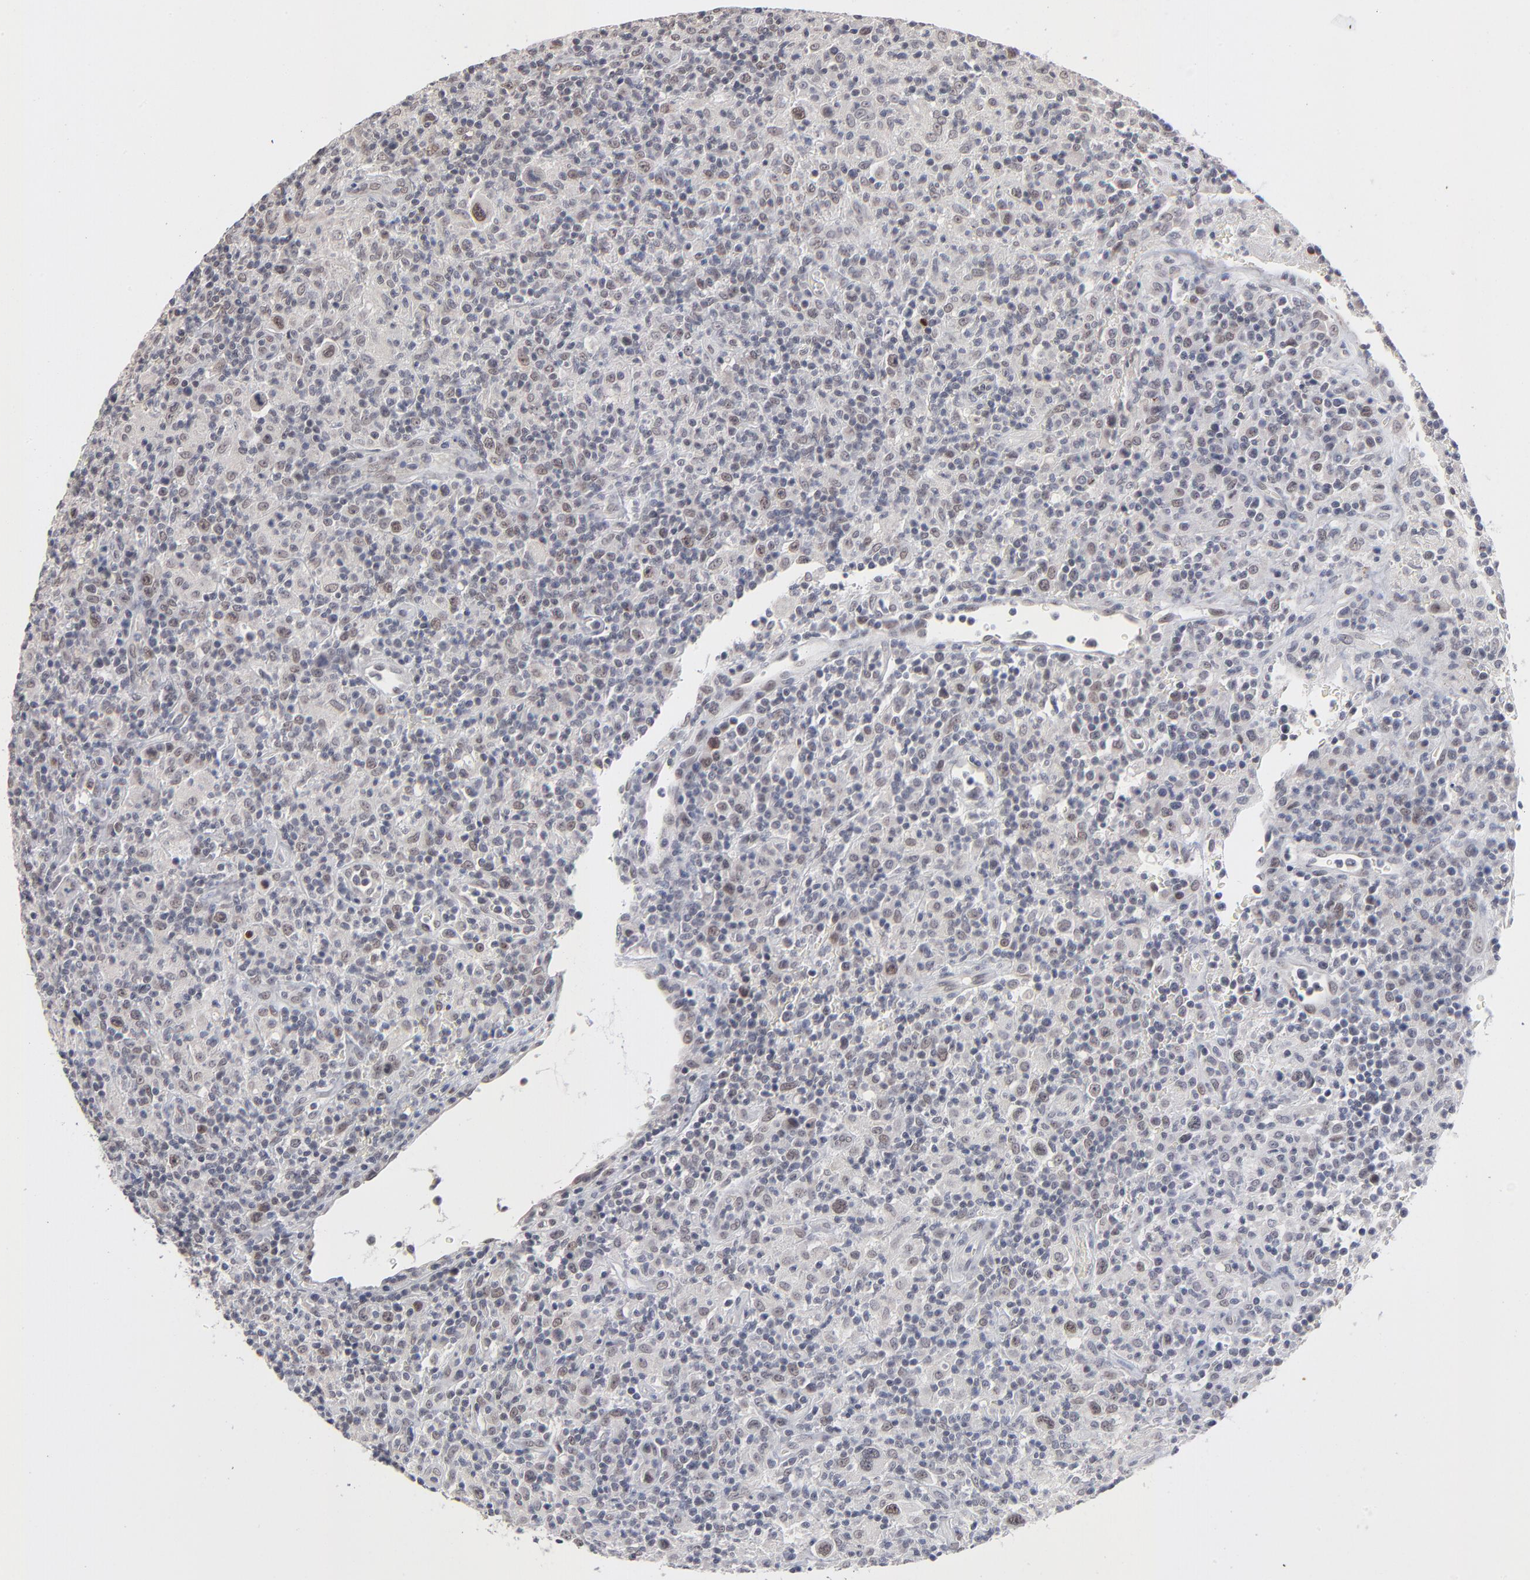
{"staining": {"intensity": "weak", "quantity": "<25%", "location": "nuclear"}, "tissue": "lymphoma", "cell_type": "Tumor cells", "image_type": "cancer", "snomed": [{"axis": "morphology", "description": "Hodgkin's disease, NOS"}, {"axis": "topography", "description": "Lymph node"}], "caption": "Image shows no significant protein positivity in tumor cells of Hodgkin's disease.", "gene": "MBIP", "patient": {"sex": "male", "age": 65}}